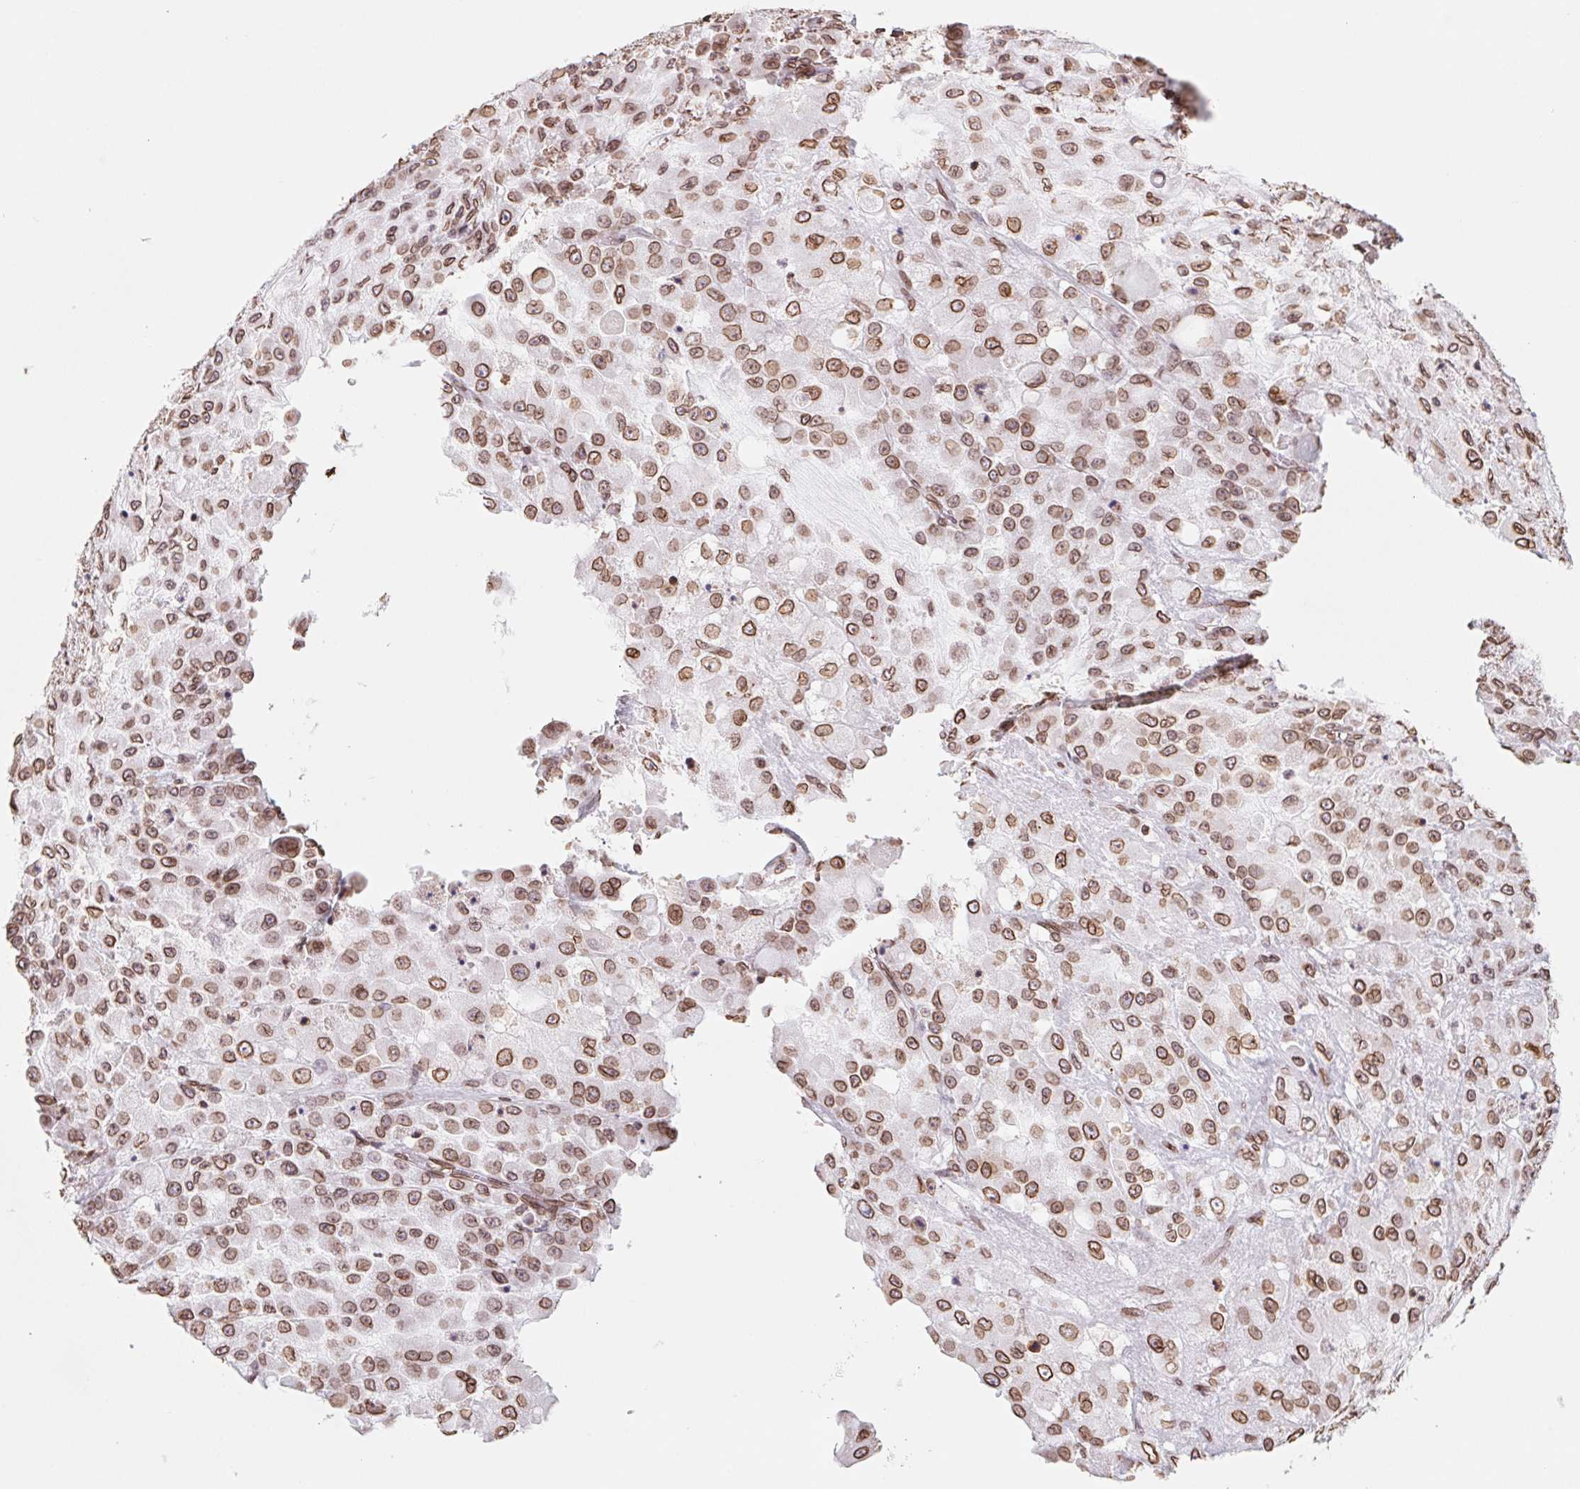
{"staining": {"intensity": "moderate", "quantity": ">75%", "location": "cytoplasmic/membranous,nuclear"}, "tissue": "stomach cancer", "cell_type": "Tumor cells", "image_type": "cancer", "snomed": [{"axis": "morphology", "description": "Adenocarcinoma, NOS"}, {"axis": "topography", "description": "Stomach"}], "caption": "About >75% of tumor cells in human stomach adenocarcinoma demonstrate moderate cytoplasmic/membranous and nuclear protein positivity as visualized by brown immunohistochemical staining.", "gene": "LMNB2", "patient": {"sex": "female", "age": 76}}